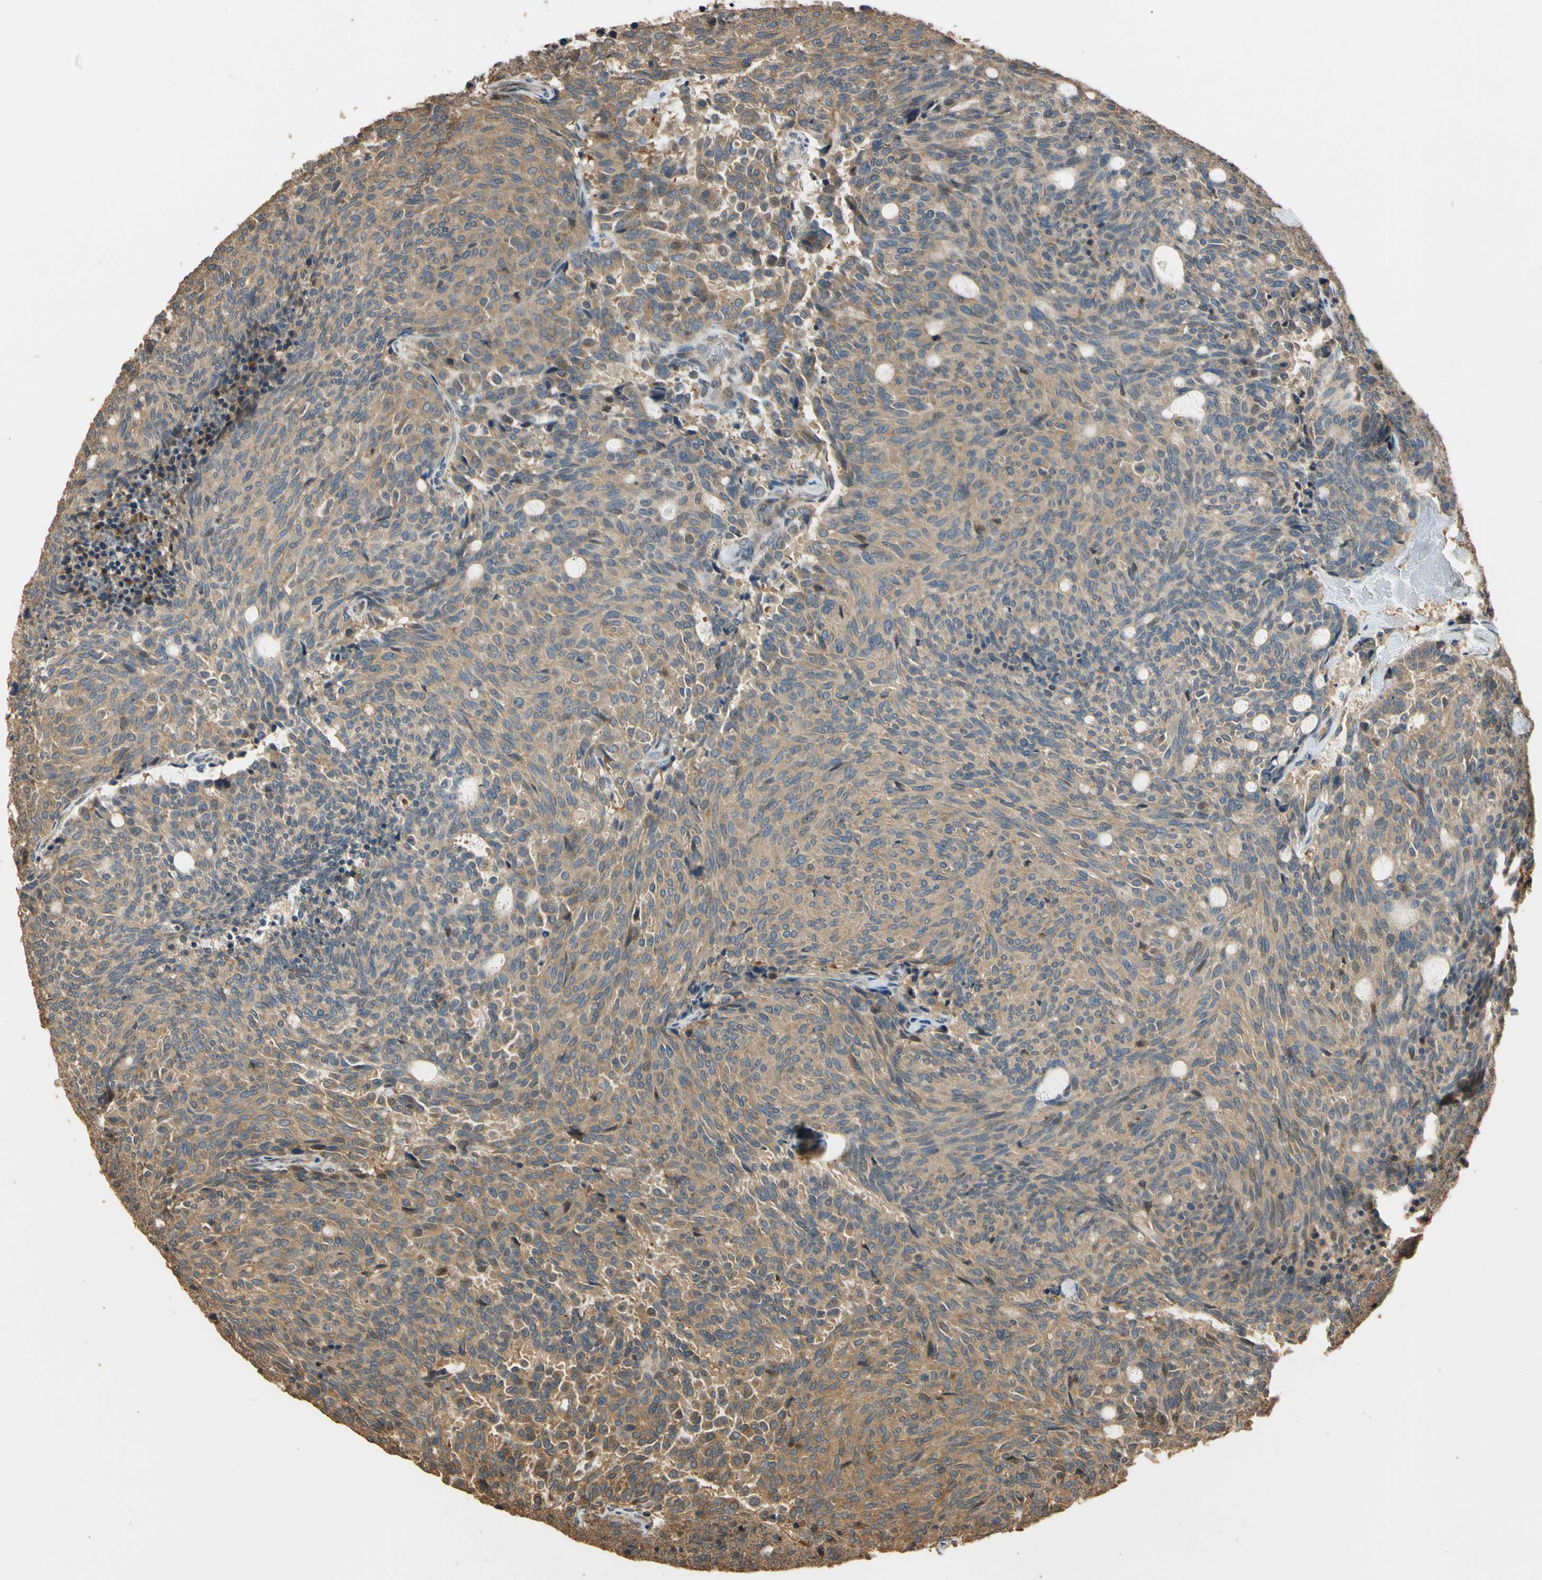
{"staining": {"intensity": "weak", "quantity": ">75%", "location": "cytoplasmic/membranous"}, "tissue": "carcinoid", "cell_type": "Tumor cells", "image_type": "cancer", "snomed": [{"axis": "morphology", "description": "Carcinoid, malignant, NOS"}, {"axis": "topography", "description": "Pancreas"}], "caption": "The photomicrograph shows immunohistochemical staining of carcinoid. There is weak cytoplasmic/membranous expression is present in approximately >75% of tumor cells.", "gene": "MGRN1", "patient": {"sex": "female", "age": 54}}